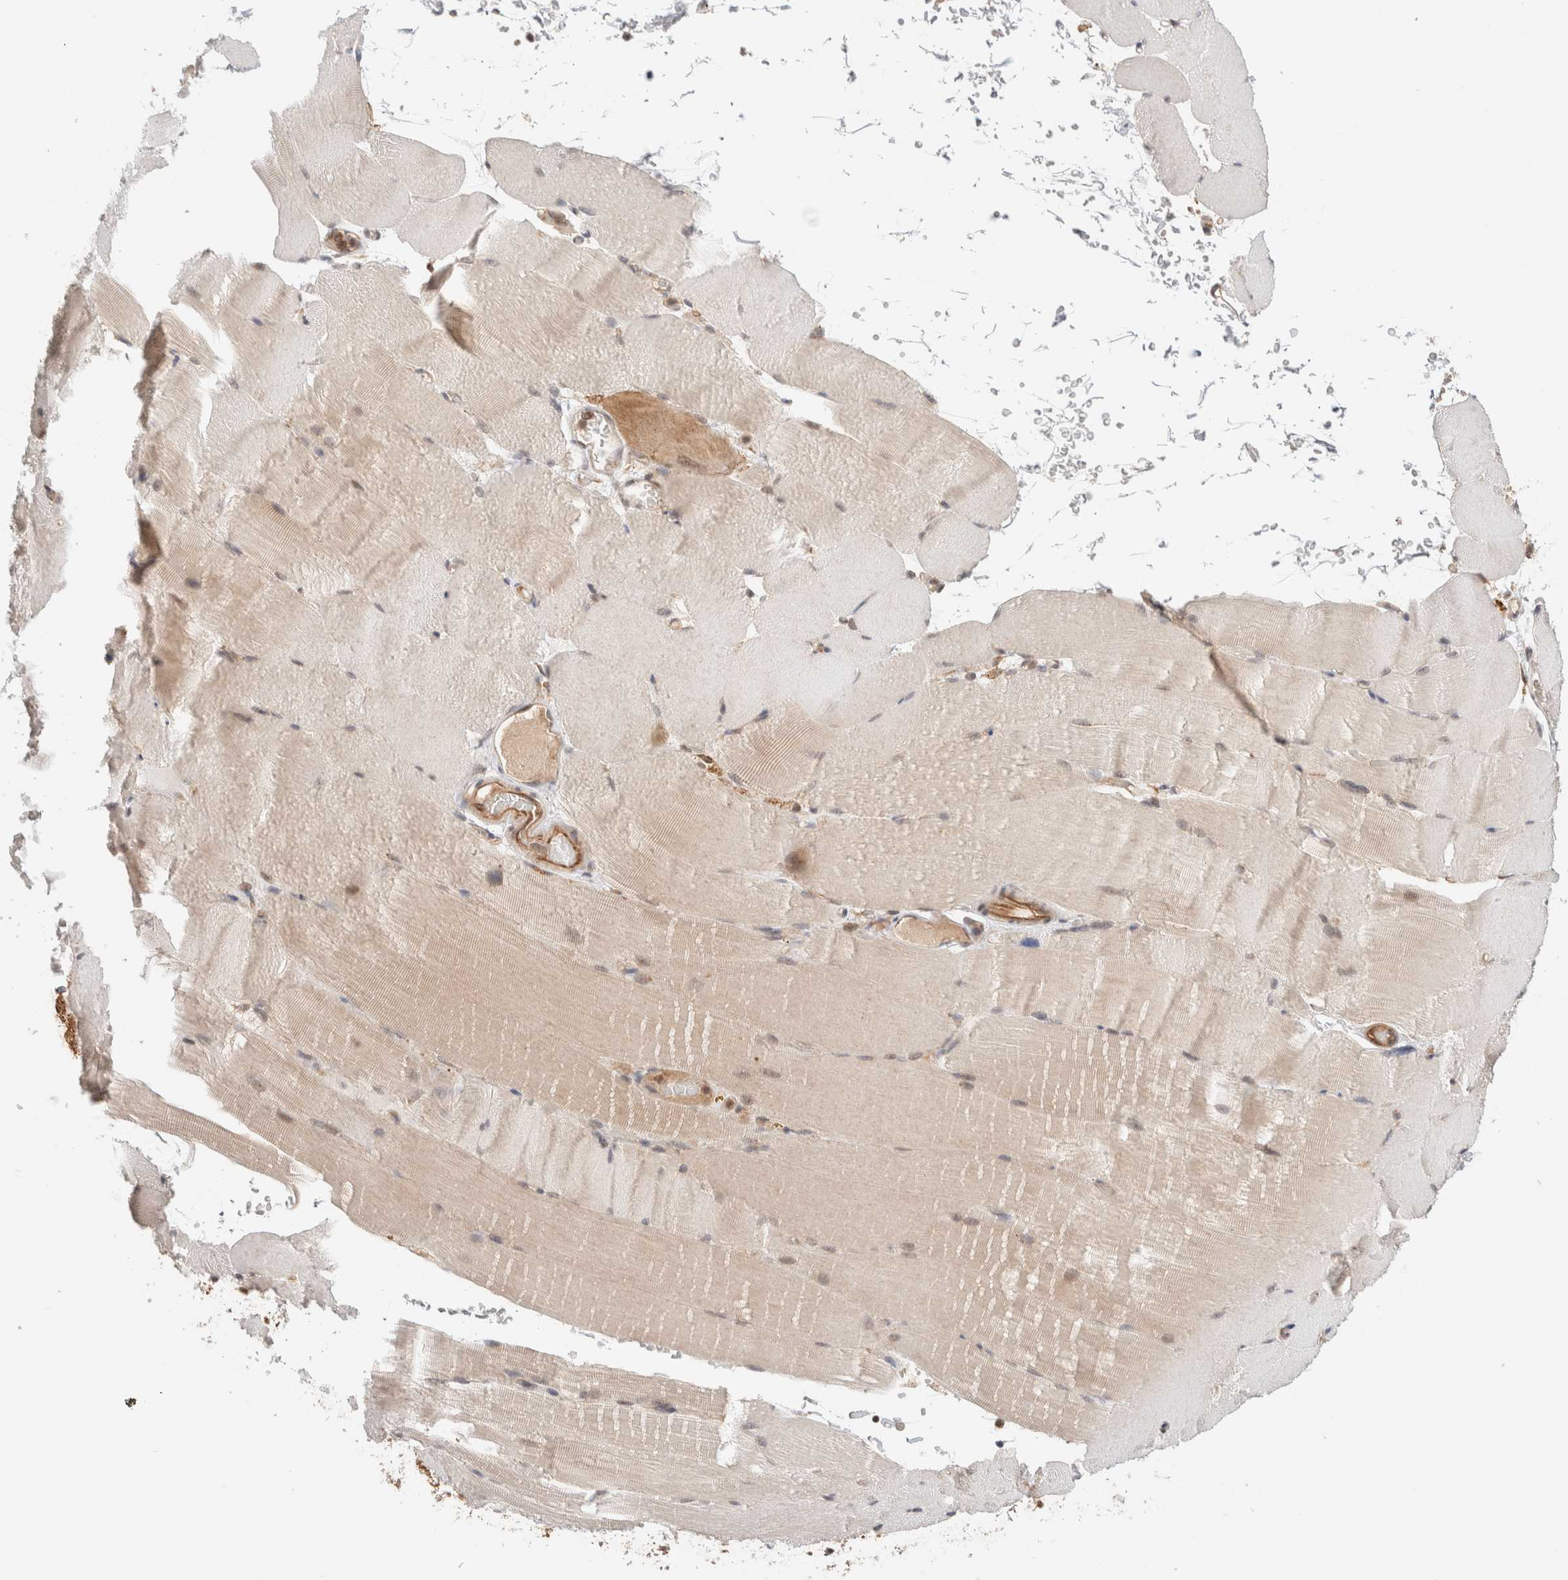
{"staining": {"intensity": "weak", "quantity": "25%-75%", "location": "cytoplasmic/membranous"}, "tissue": "skeletal muscle", "cell_type": "Myocytes", "image_type": "normal", "snomed": [{"axis": "morphology", "description": "Normal tissue, NOS"}, {"axis": "topography", "description": "Skeletal muscle"}, {"axis": "topography", "description": "Parathyroid gland"}], "caption": "Protein expression analysis of normal skeletal muscle shows weak cytoplasmic/membranous expression in about 25%-75% of myocytes.", "gene": "SIKE1", "patient": {"sex": "female", "age": 37}}